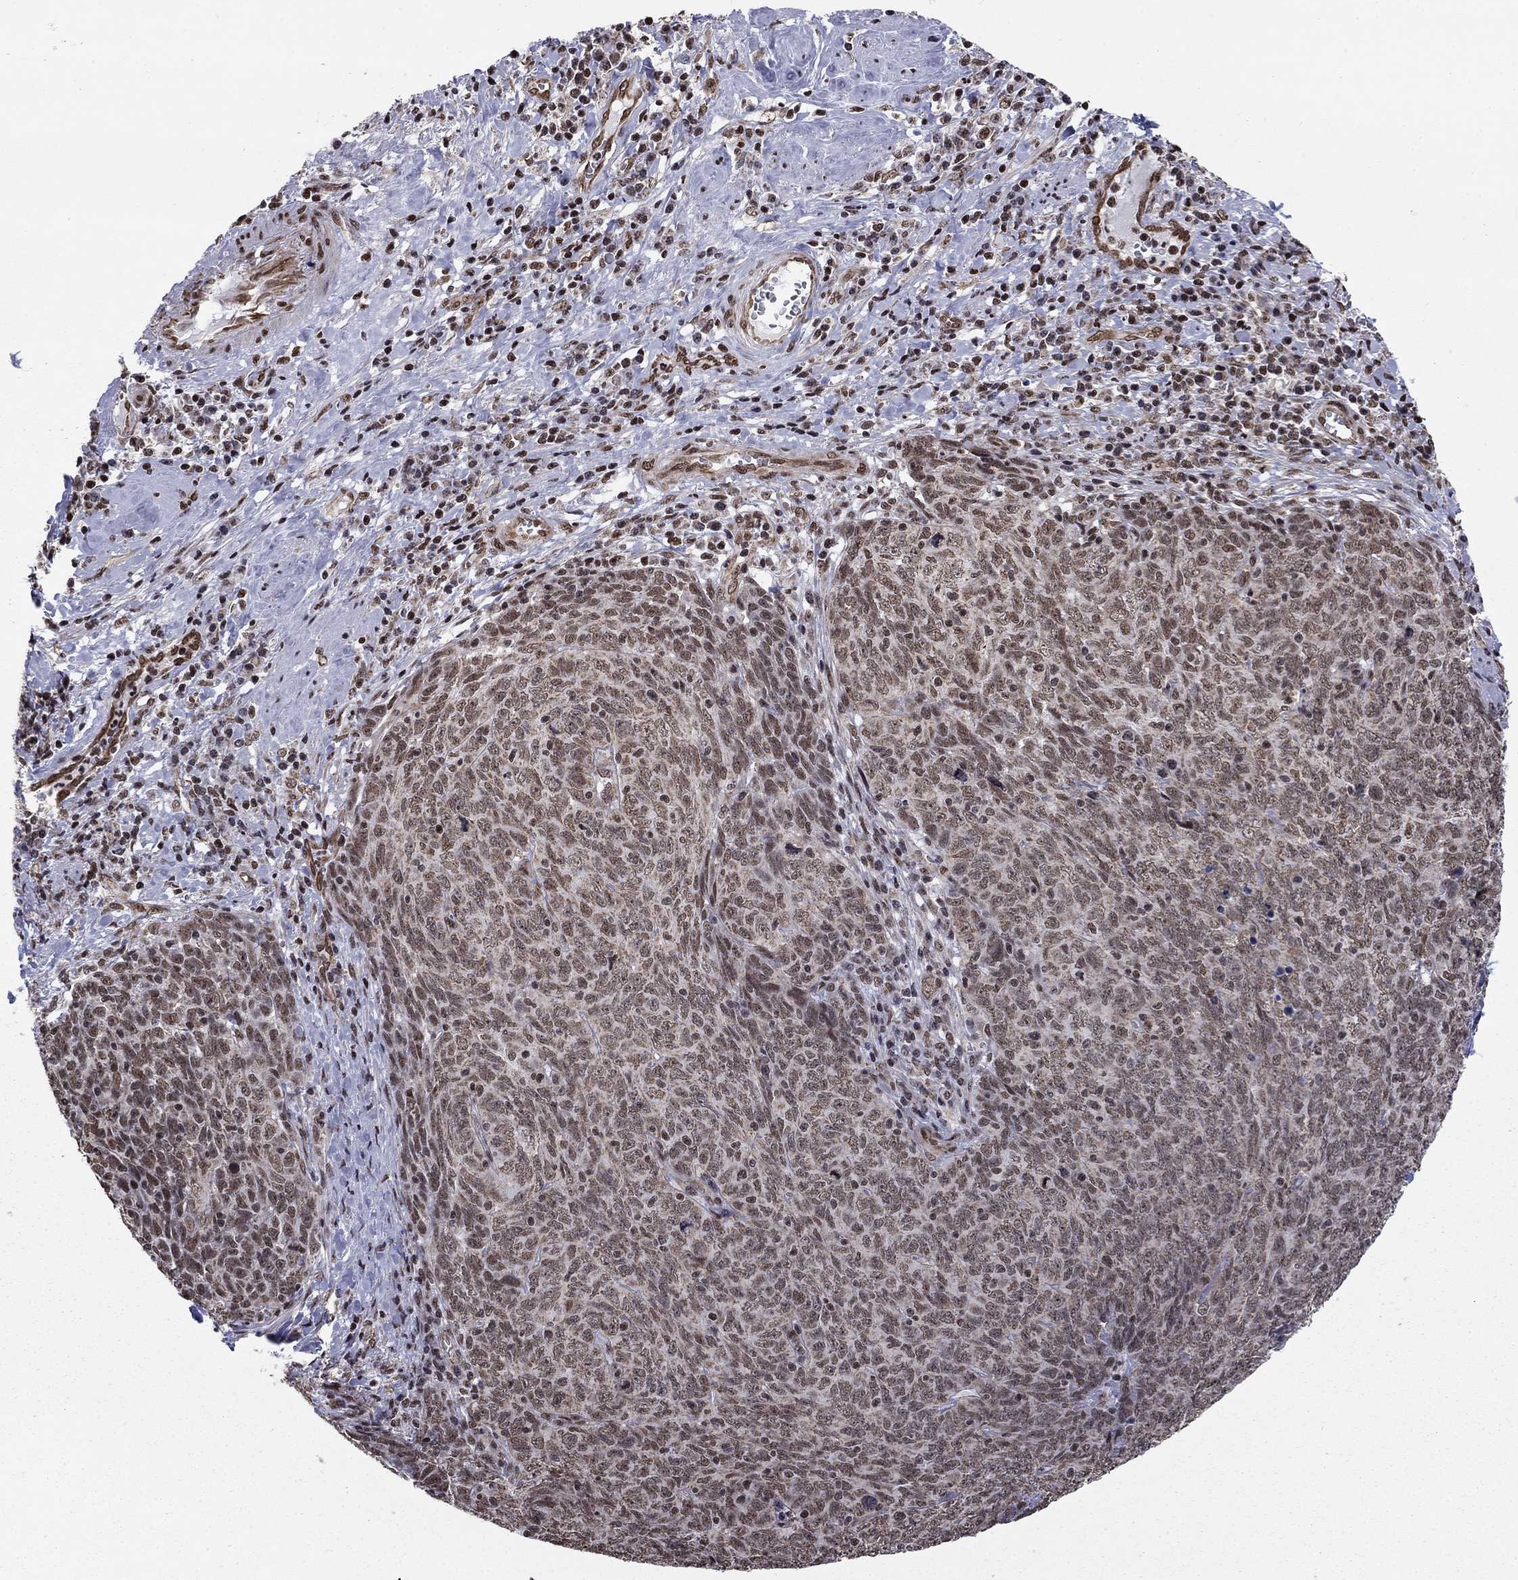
{"staining": {"intensity": "weak", "quantity": ">75%", "location": "cytoplasmic/membranous,nuclear"}, "tissue": "skin cancer", "cell_type": "Tumor cells", "image_type": "cancer", "snomed": [{"axis": "morphology", "description": "Squamous cell carcinoma, NOS"}, {"axis": "topography", "description": "Skin"}, {"axis": "topography", "description": "Anal"}], "caption": "Skin cancer stained for a protein (brown) demonstrates weak cytoplasmic/membranous and nuclear positive positivity in approximately >75% of tumor cells.", "gene": "N4BP2", "patient": {"sex": "female", "age": 51}}